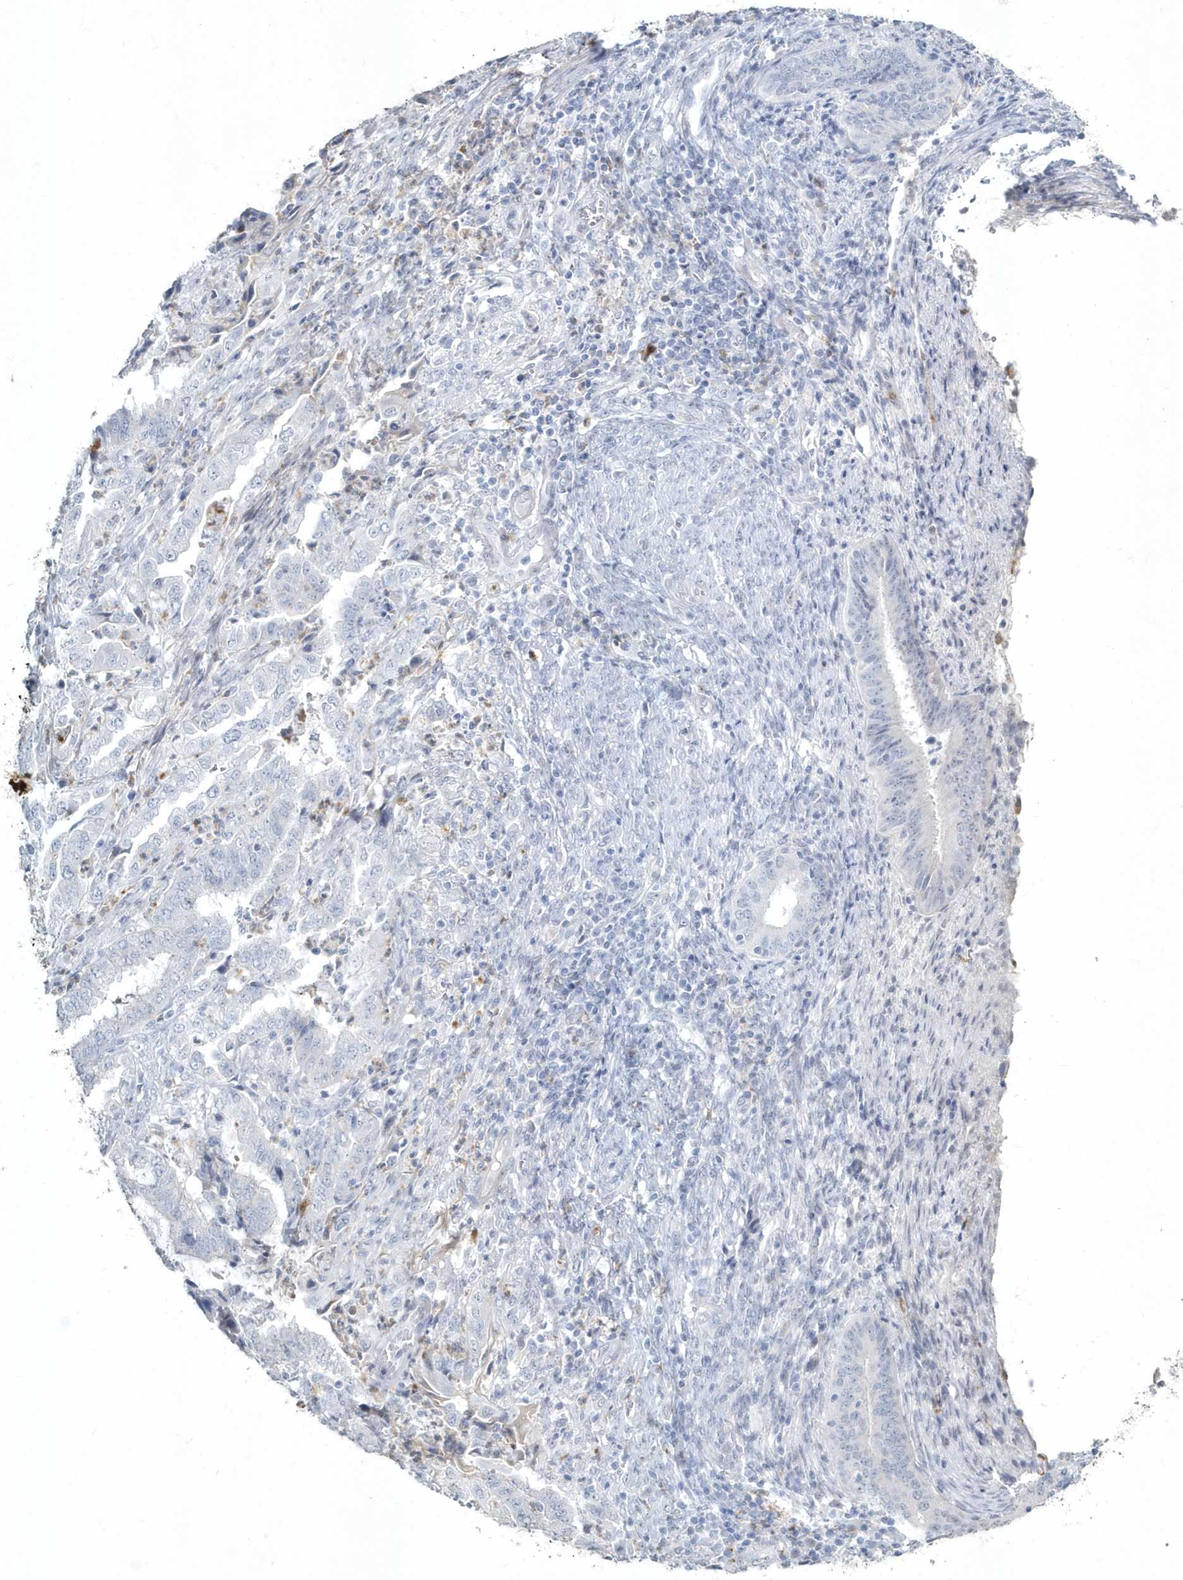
{"staining": {"intensity": "negative", "quantity": "none", "location": "none"}, "tissue": "endometrial cancer", "cell_type": "Tumor cells", "image_type": "cancer", "snomed": [{"axis": "morphology", "description": "Adenocarcinoma, NOS"}, {"axis": "topography", "description": "Endometrium"}], "caption": "Immunohistochemical staining of human endometrial adenocarcinoma displays no significant positivity in tumor cells.", "gene": "MYOT", "patient": {"sex": "female", "age": 51}}